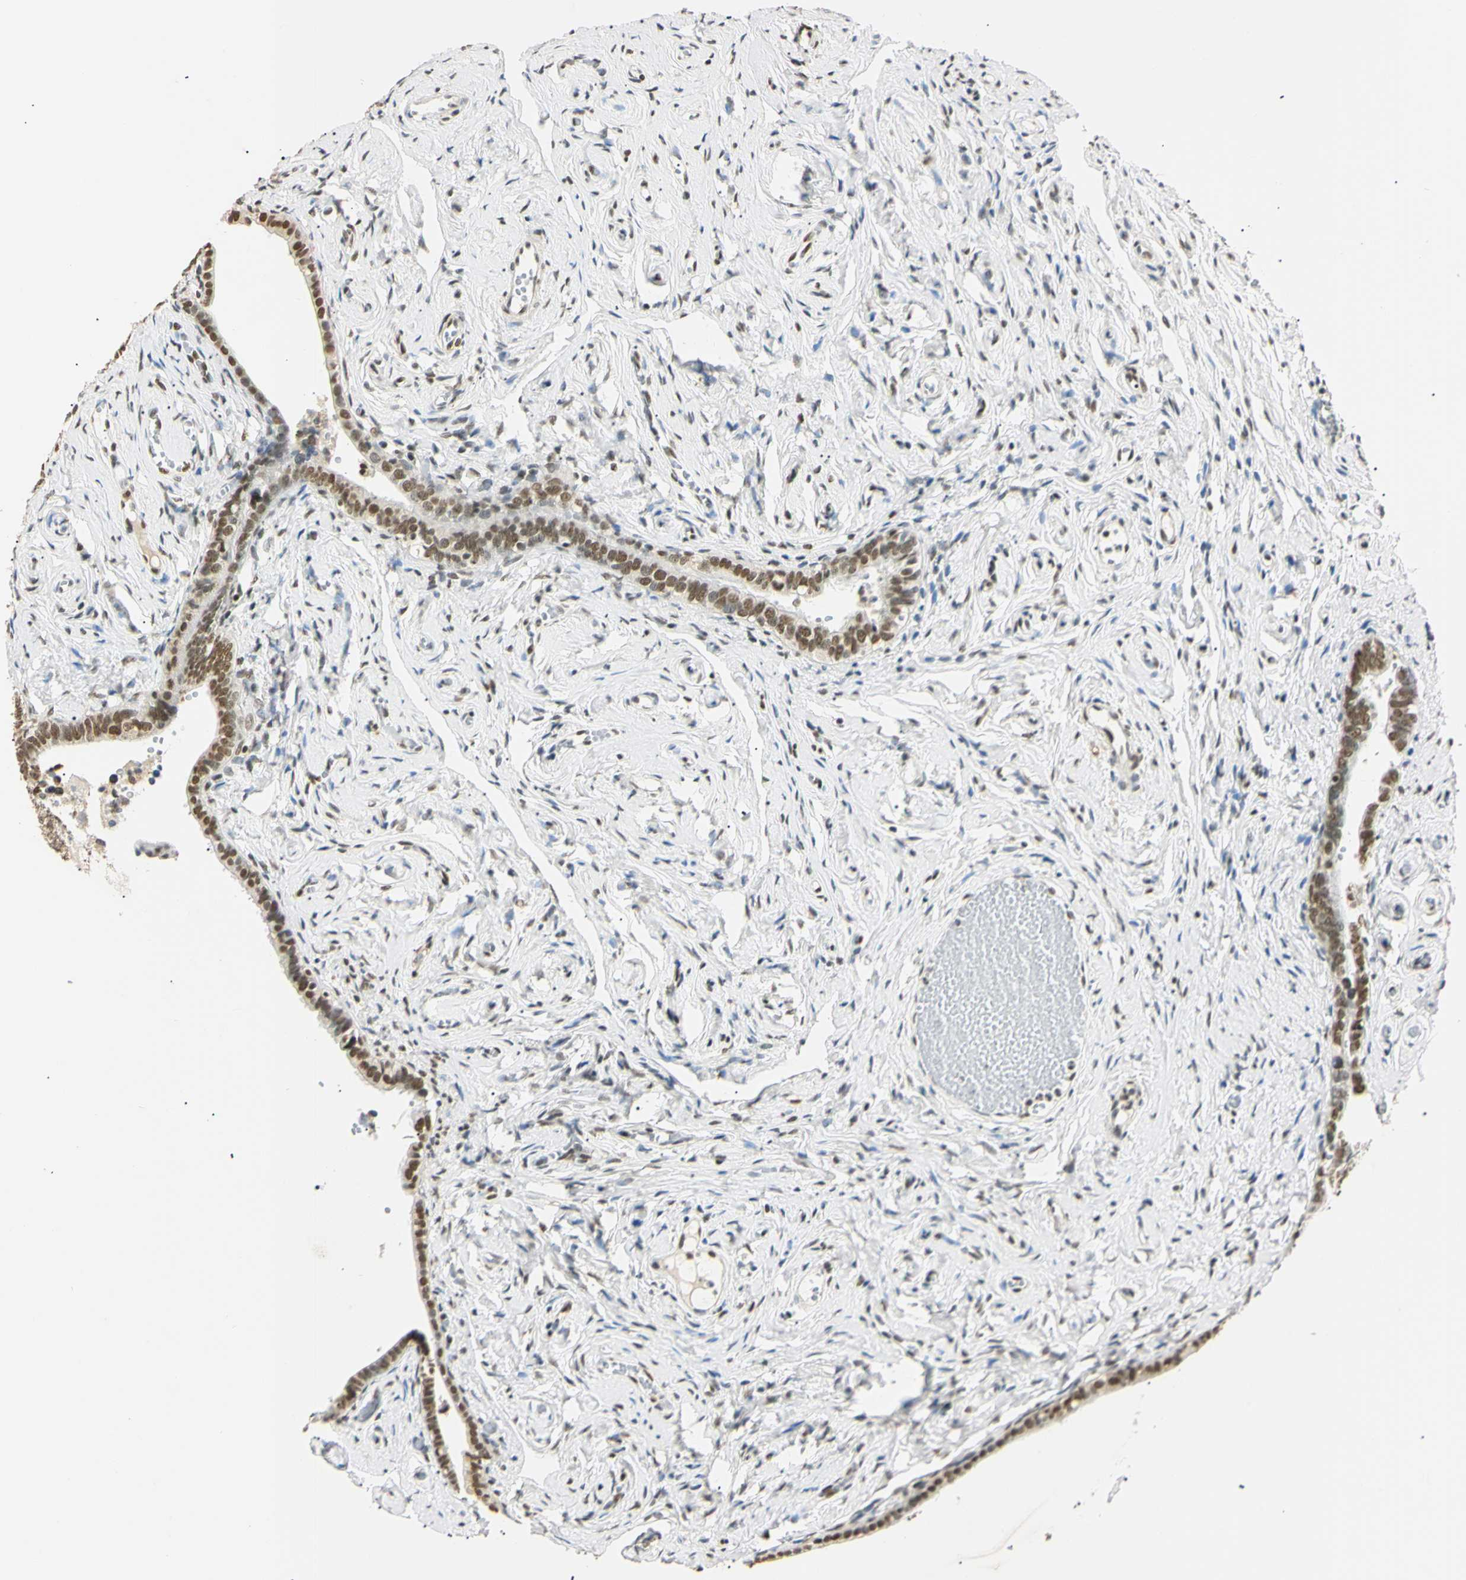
{"staining": {"intensity": "strong", "quantity": ">75%", "location": "nuclear"}, "tissue": "fallopian tube", "cell_type": "Glandular cells", "image_type": "normal", "snomed": [{"axis": "morphology", "description": "Normal tissue, NOS"}, {"axis": "topography", "description": "Fallopian tube"}], "caption": "Strong nuclear expression for a protein is appreciated in about >75% of glandular cells of benign fallopian tube using immunohistochemistry (IHC).", "gene": "SMARCA5", "patient": {"sex": "female", "age": 71}}